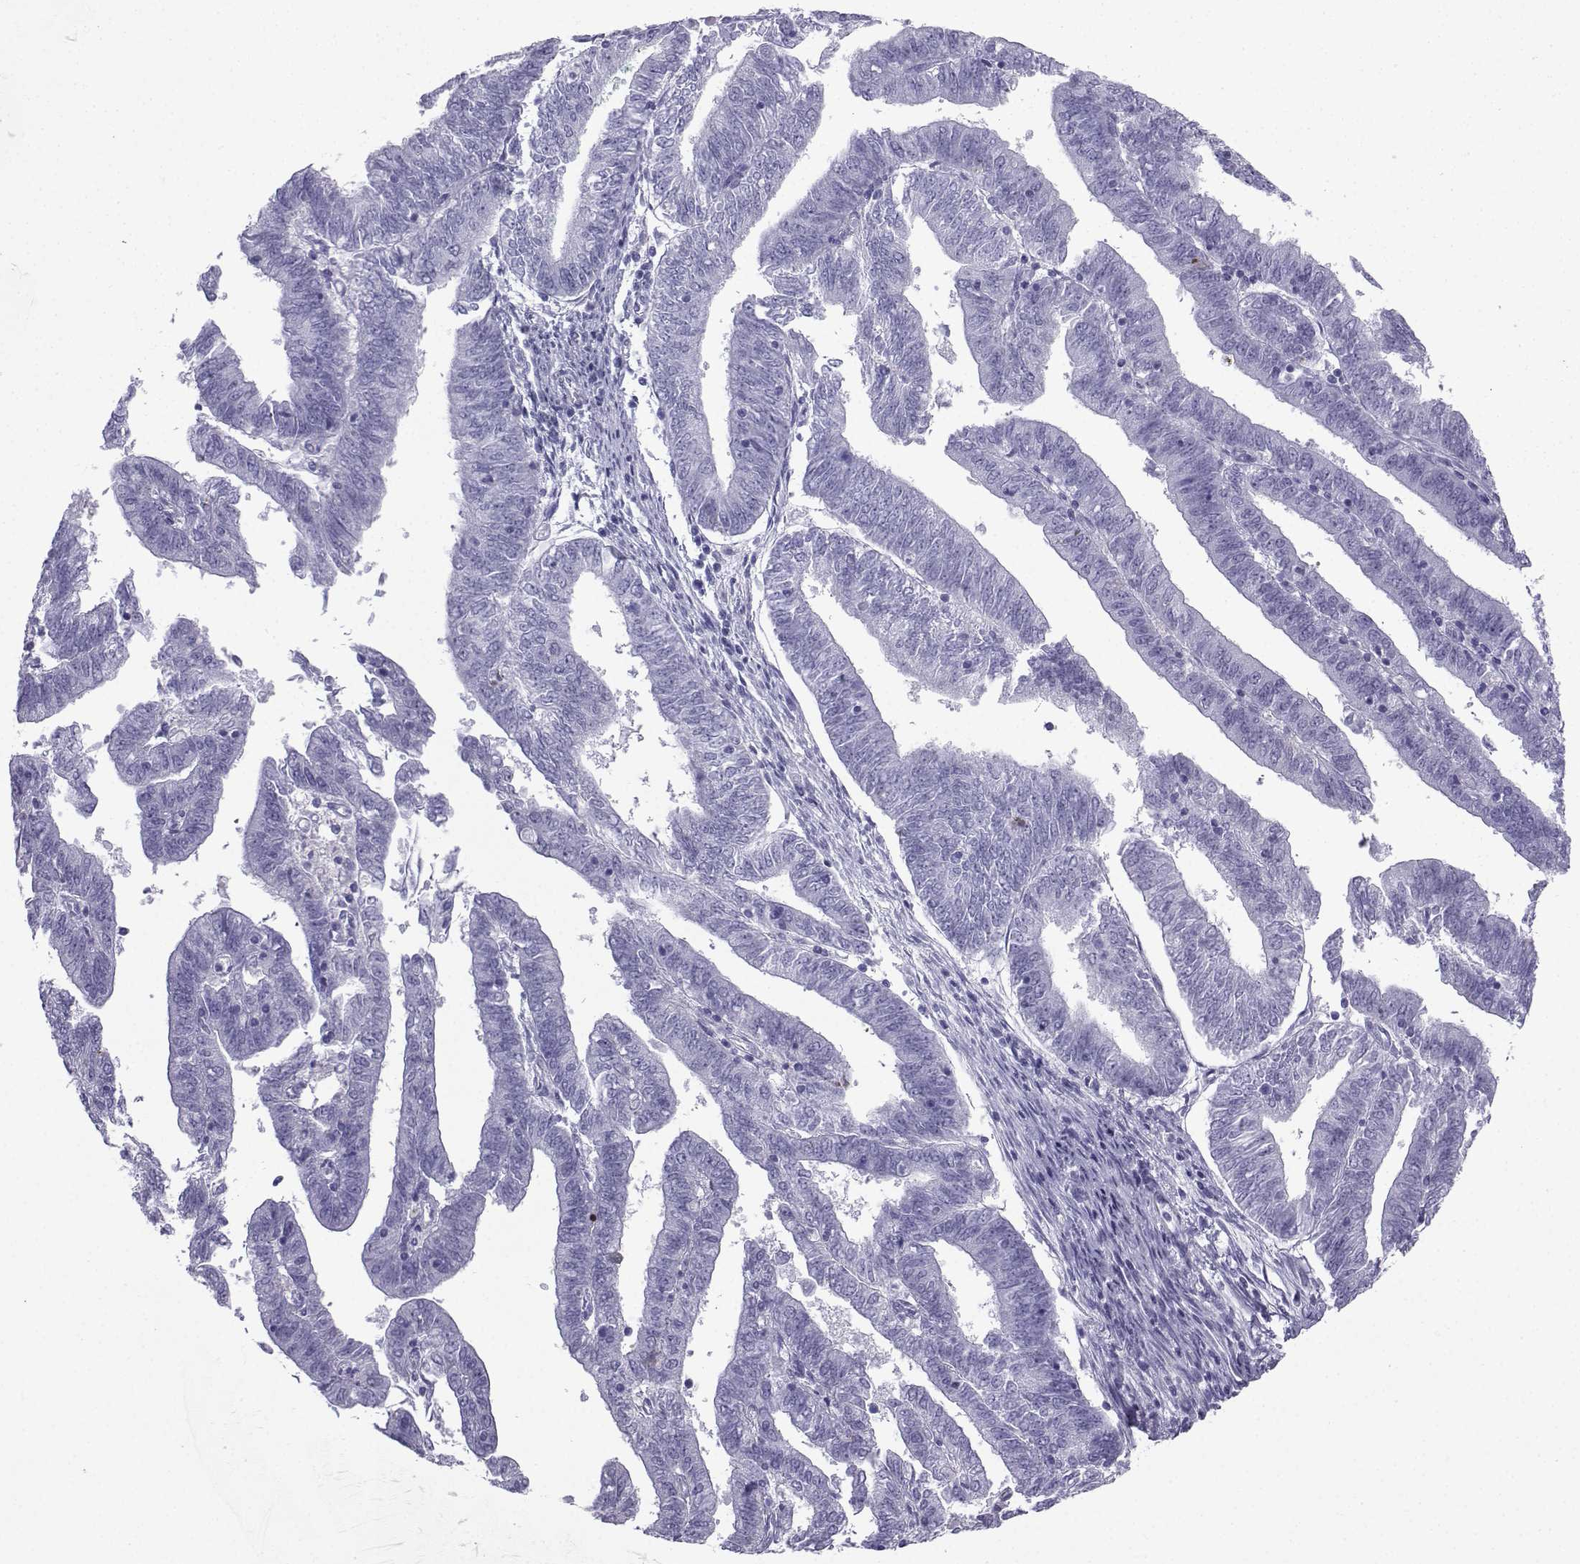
{"staining": {"intensity": "negative", "quantity": "none", "location": "none"}, "tissue": "endometrial cancer", "cell_type": "Tumor cells", "image_type": "cancer", "snomed": [{"axis": "morphology", "description": "Adenocarcinoma, NOS"}, {"axis": "topography", "description": "Endometrium"}], "caption": "Tumor cells are negative for protein expression in human endometrial cancer (adenocarcinoma).", "gene": "SLC18A2", "patient": {"sex": "female", "age": 82}}